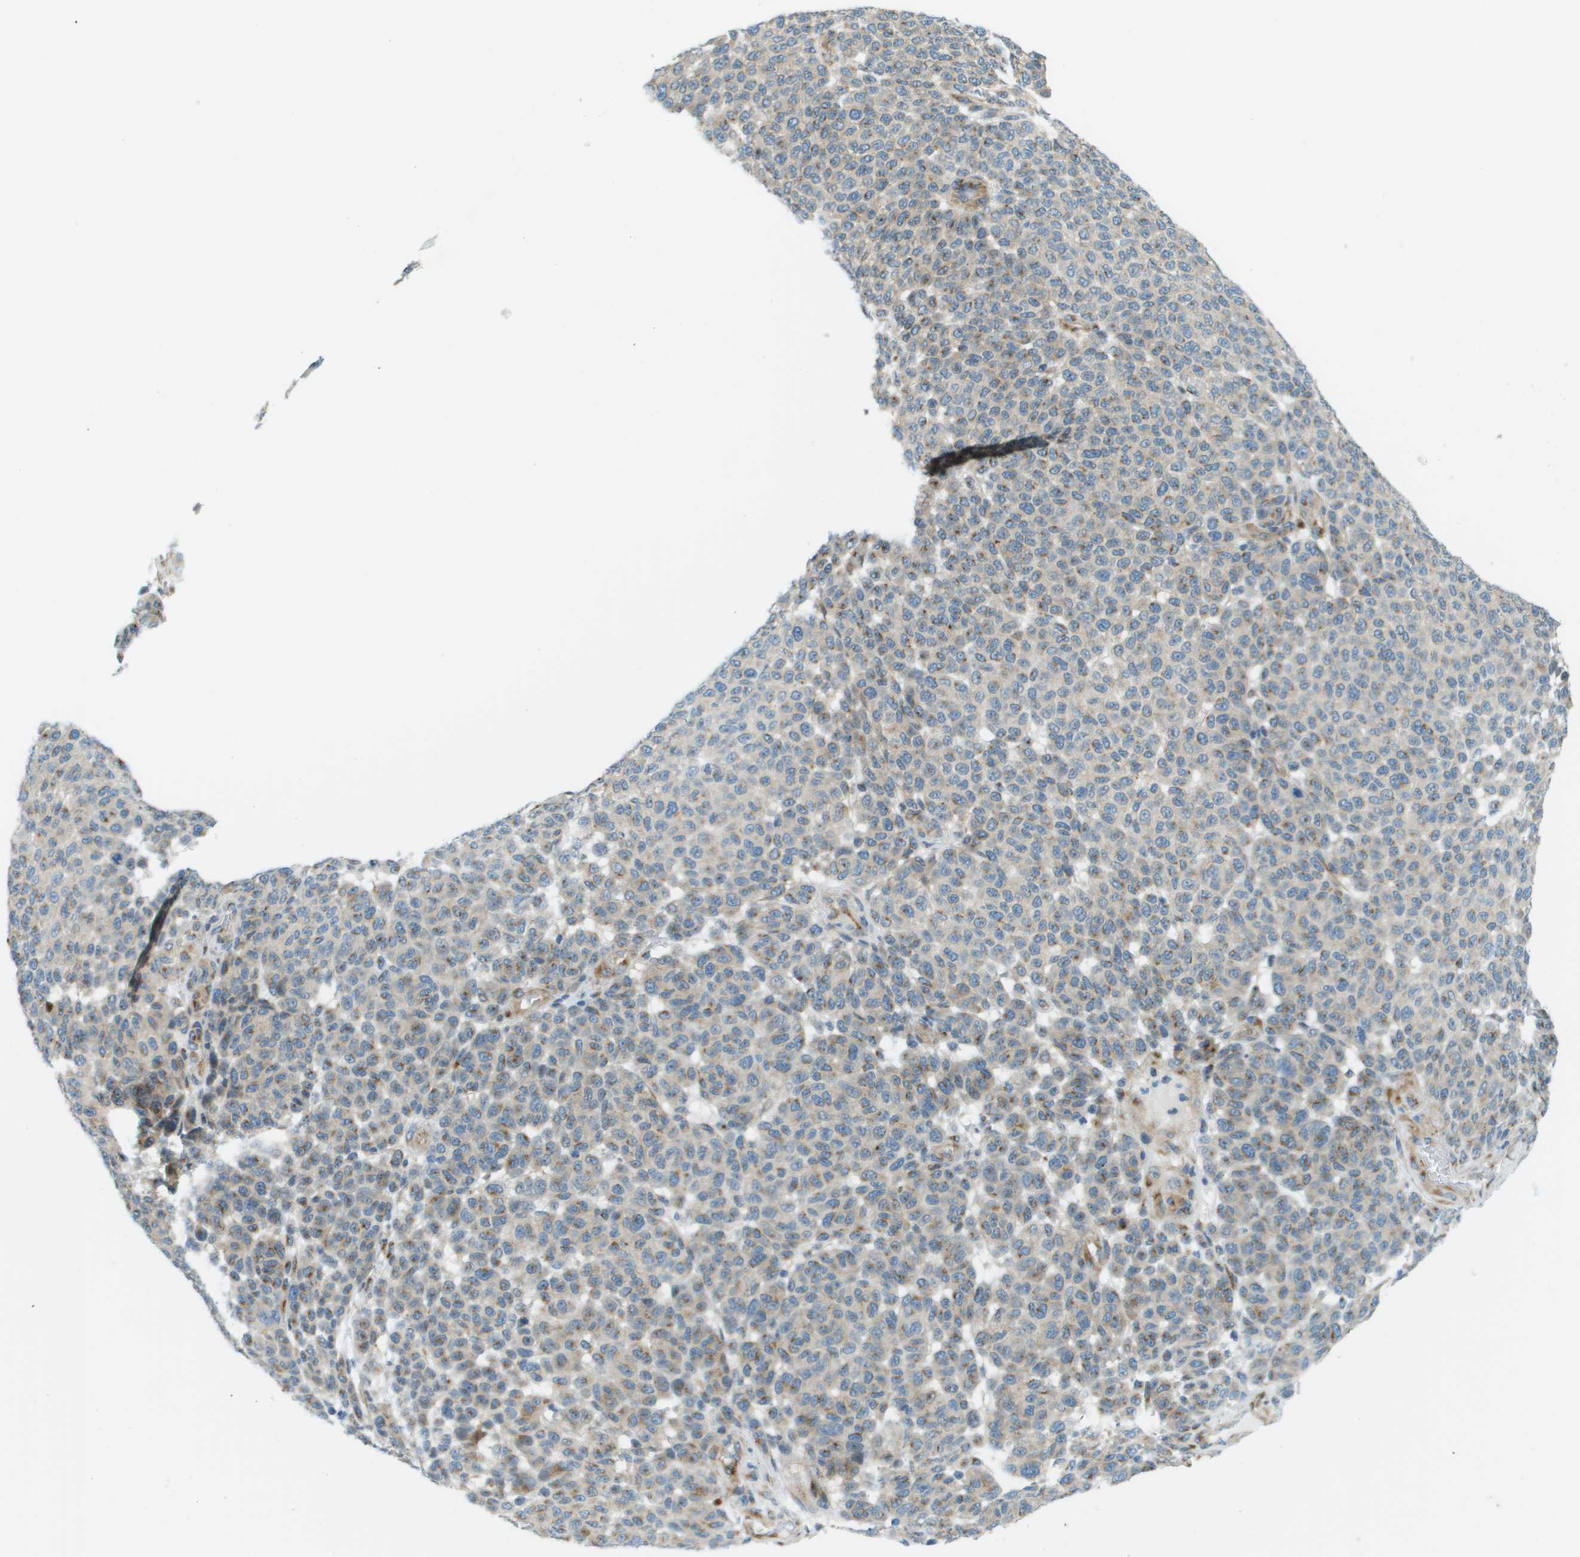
{"staining": {"intensity": "weak", "quantity": "25%-75%", "location": "cytoplasmic/membranous"}, "tissue": "melanoma", "cell_type": "Tumor cells", "image_type": "cancer", "snomed": [{"axis": "morphology", "description": "Malignant melanoma, NOS"}, {"axis": "topography", "description": "Skin"}], "caption": "This is a photomicrograph of immunohistochemistry (IHC) staining of melanoma, which shows weak positivity in the cytoplasmic/membranous of tumor cells.", "gene": "ACBD3", "patient": {"sex": "male", "age": 59}}